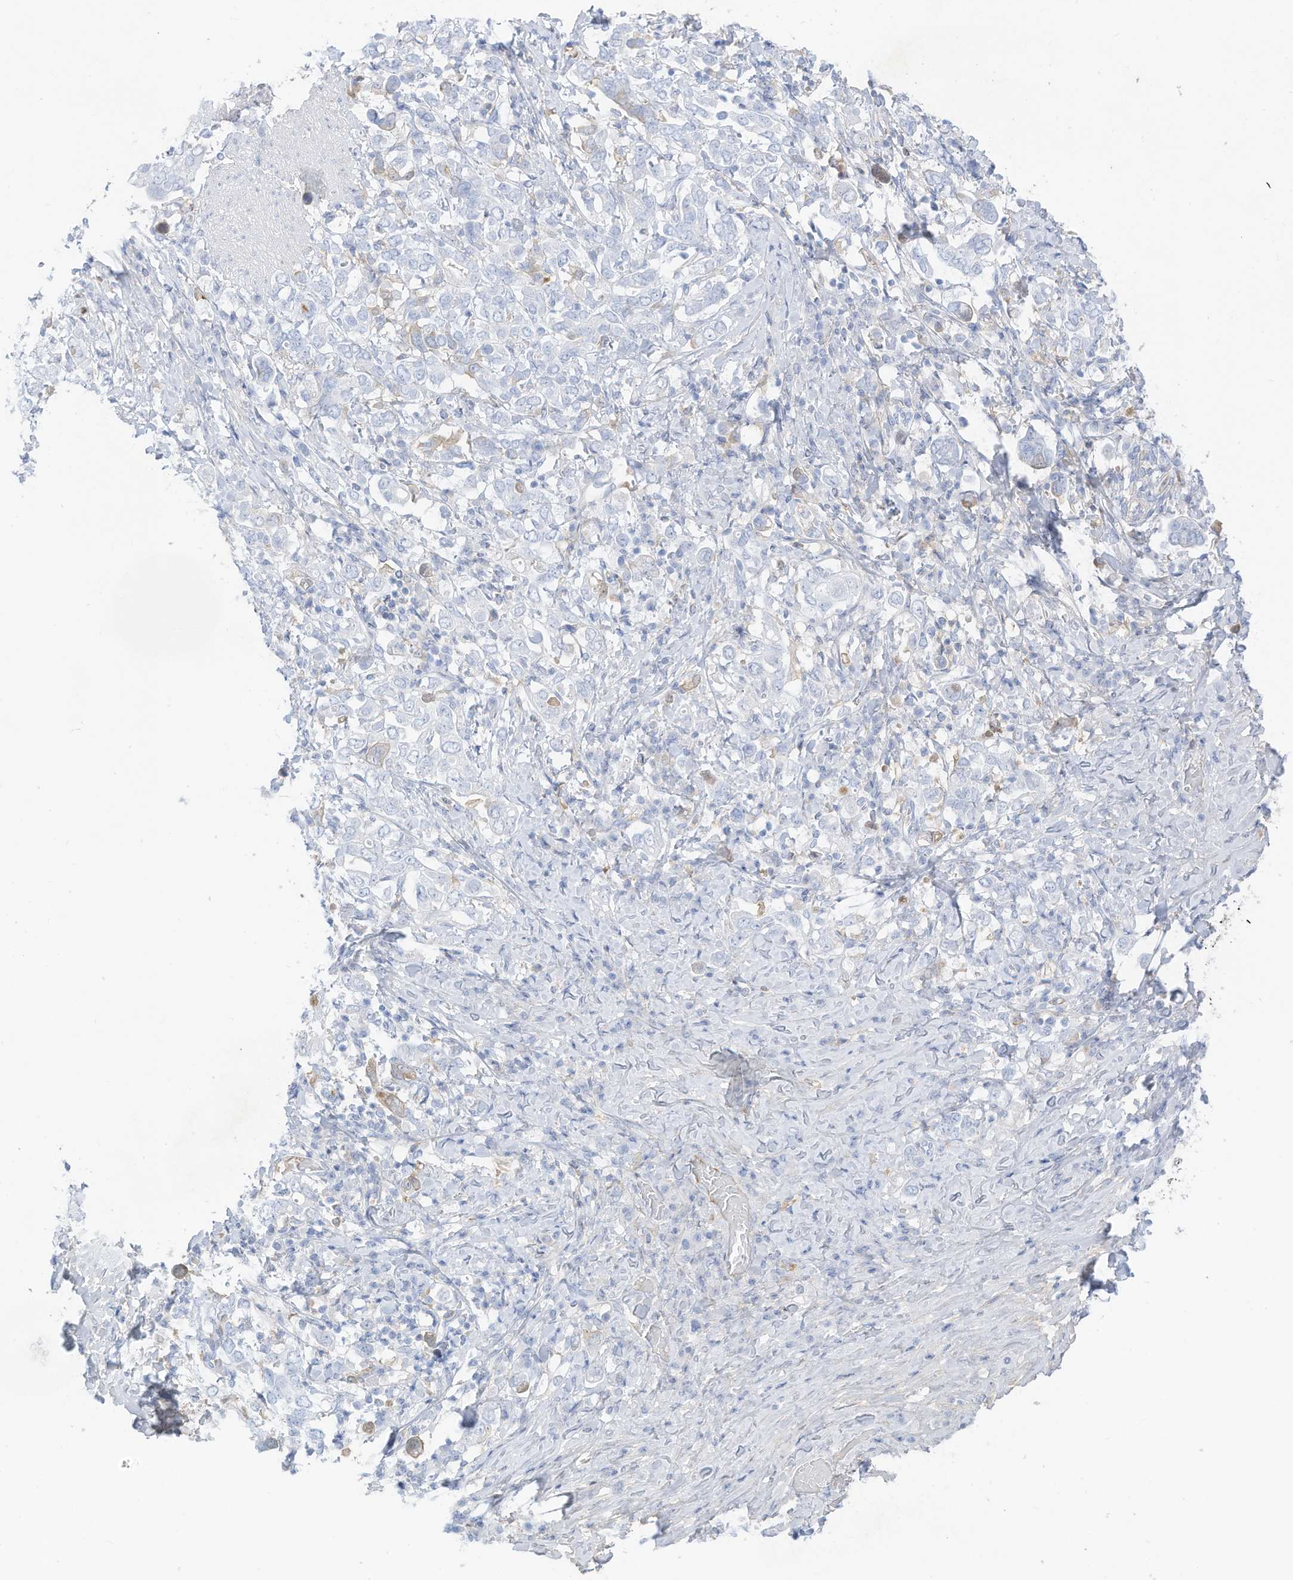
{"staining": {"intensity": "negative", "quantity": "none", "location": "none"}, "tissue": "stomach cancer", "cell_type": "Tumor cells", "image_type": "cancer", "snomed": [{"axis": "morphology", "description": "Adenocarcinoma, NOS"}, {"axis": "topography", "description": "Stomach, upper"}], "caption": "Tumor cells show no significant expression in stomach cancer. The staining is performed using DAB brown chromogen with nuclei counter-stained in using hematoxylin.", "gene": "HSD17B13", "patient": {"sex": "male", "age": 62}}